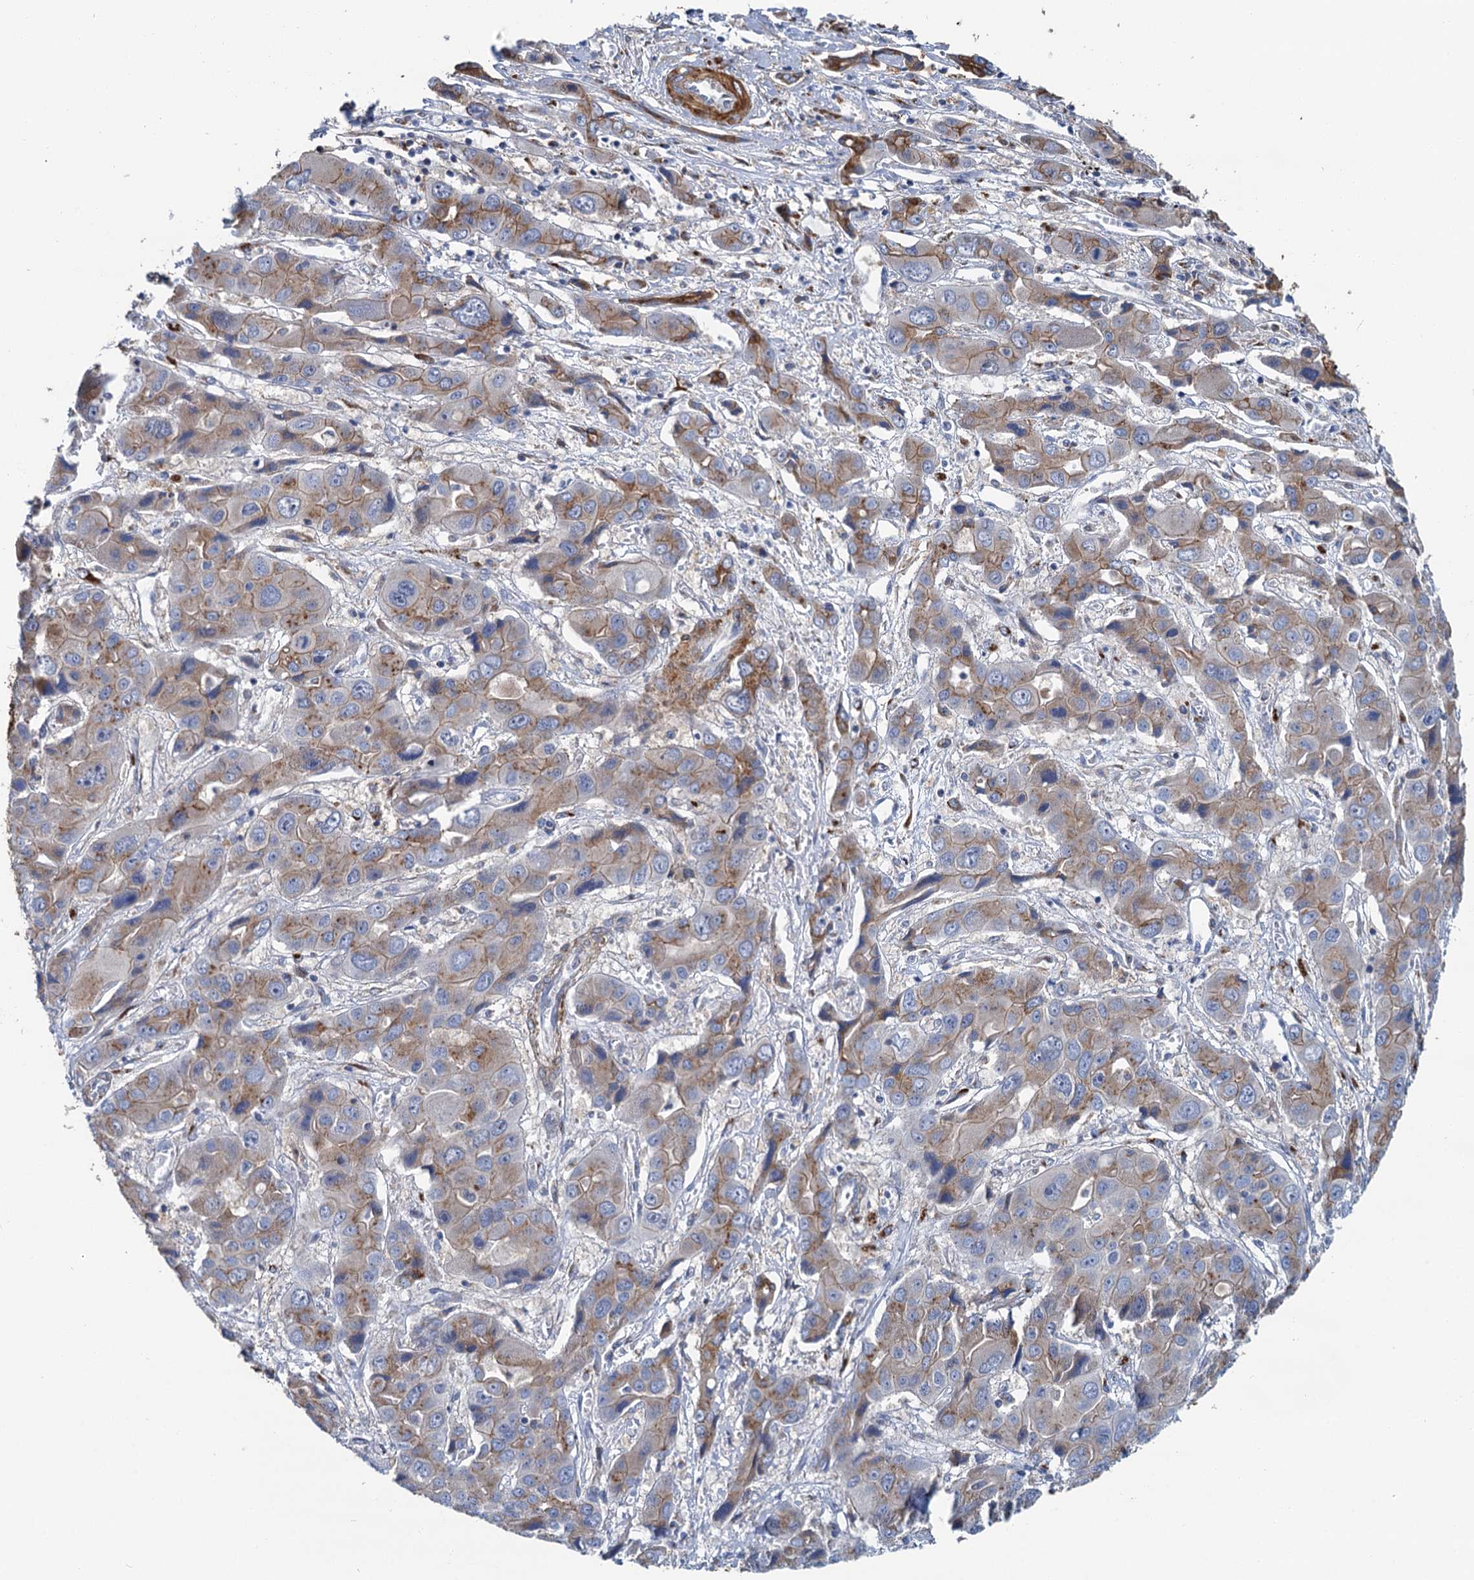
{"staining": {"intensity": "weak", "quantity": "25%-75%", "location": "cytoplasmic/membranous"}, "tissue": "liver cancer", "cell_type": "Tumor cells", "image_type": "cancer", "snomed": [{"axis": "morphology", "description": "Cholangiocarcinoma"}, {"axis": "topography", "description": "Liver"}], "caption": "Liver cancer (cholangiocarcinoma) tissue demonstrates weak cytoplasmic/membranous positivity in about 25%-75% of tumor cells, visualized by immunohistochemistry.", "gene": "BET1L", "patient": {"sex": "male", "age": 67}}